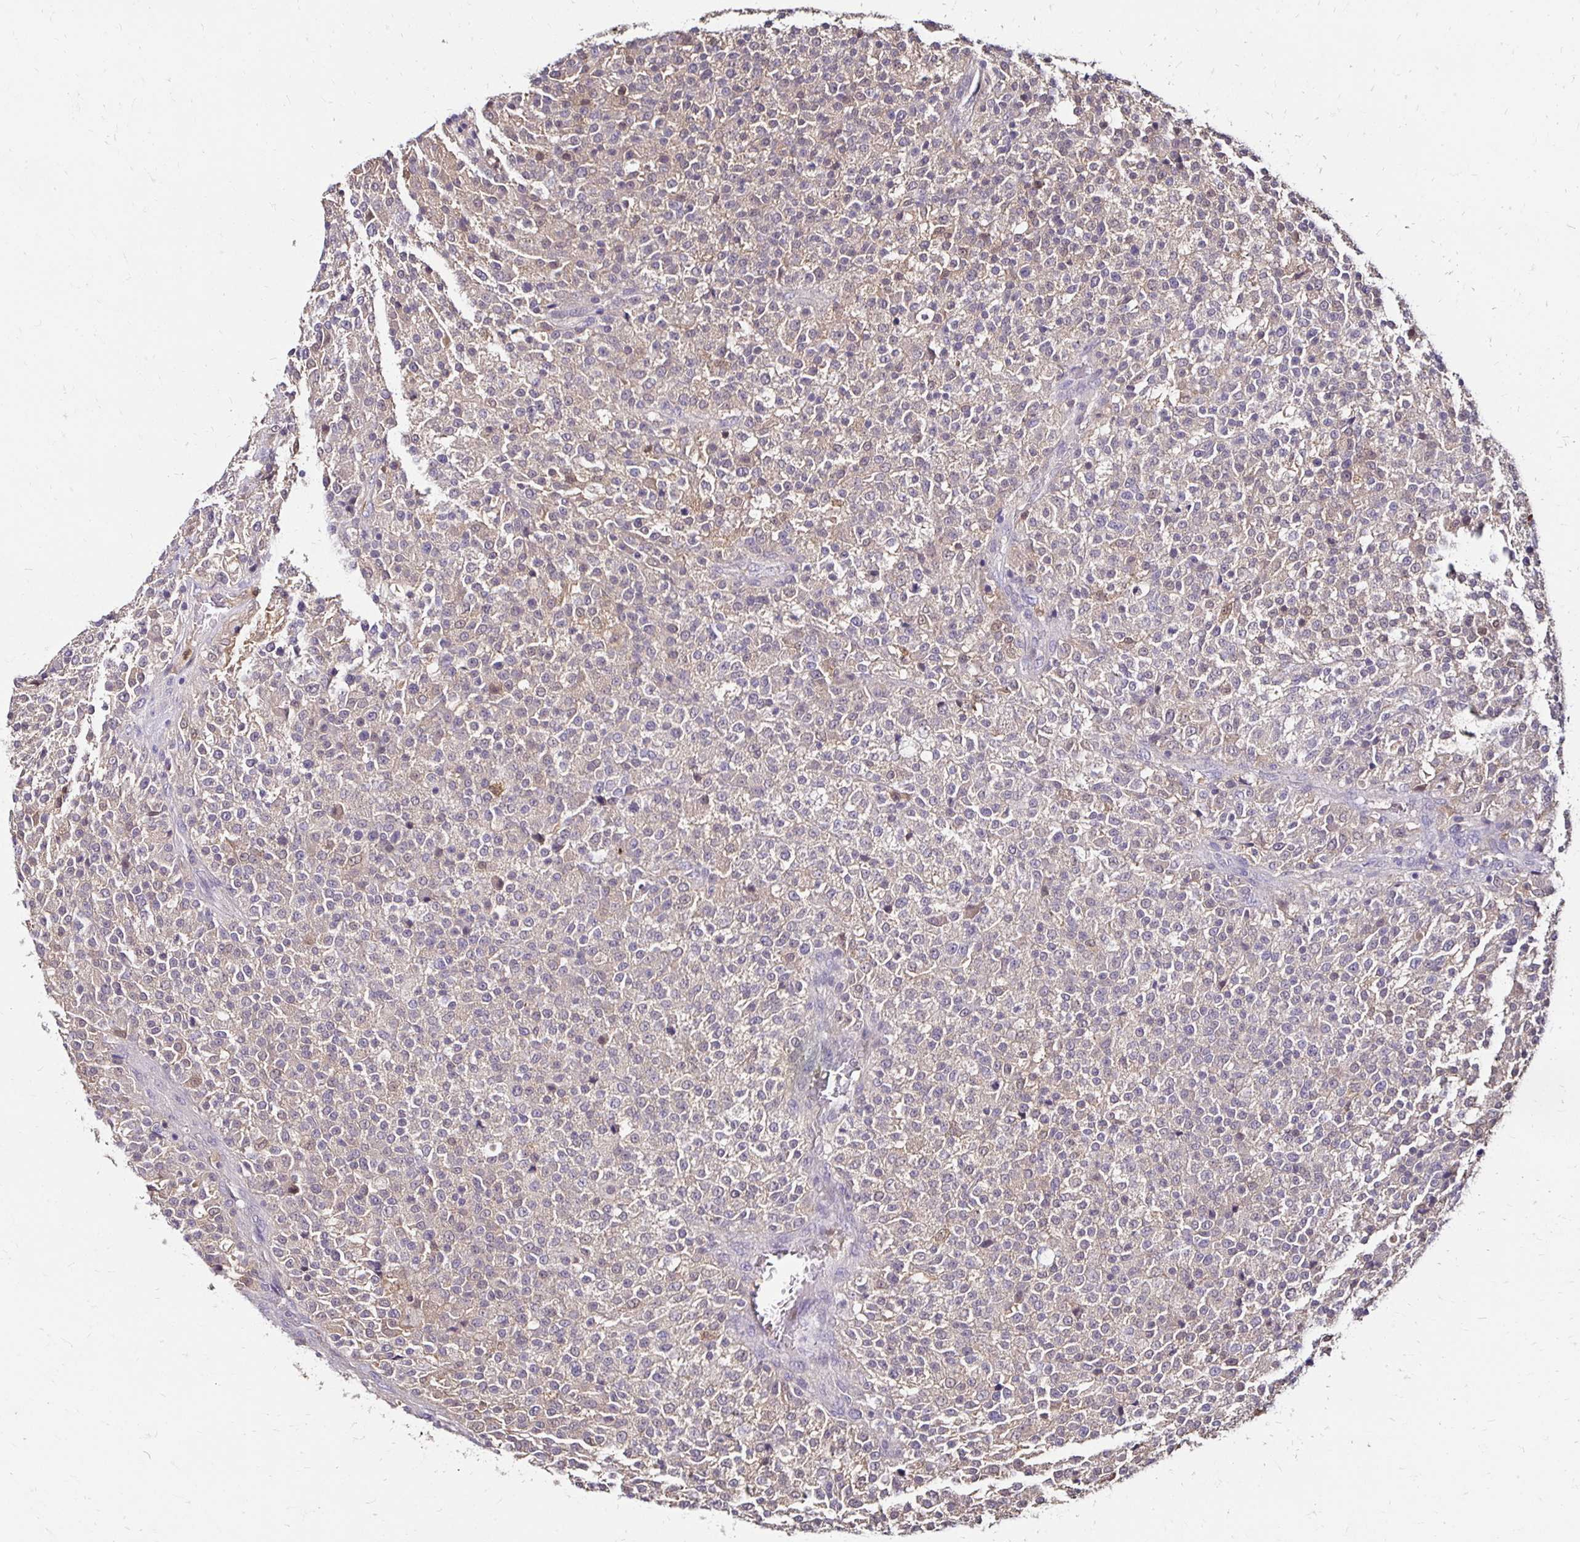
{"staining": {"intensity": "negative", "quantity": "none", "location": "none"}, "tissue": "testis cancer", "cell_type": "Tumor cells", "image_type": "cancer", "snomed": [{"axis": "morphology", "description": "Seminoma, NOS"}, {"axis": "topography", "description": "Testis"}], "caption": "Immunohistochemistry (IHC) of human testis seminoma displays no staining in tumor cells.", "gene": "TXN", "patient": {"sex": "male", "age": 59}}